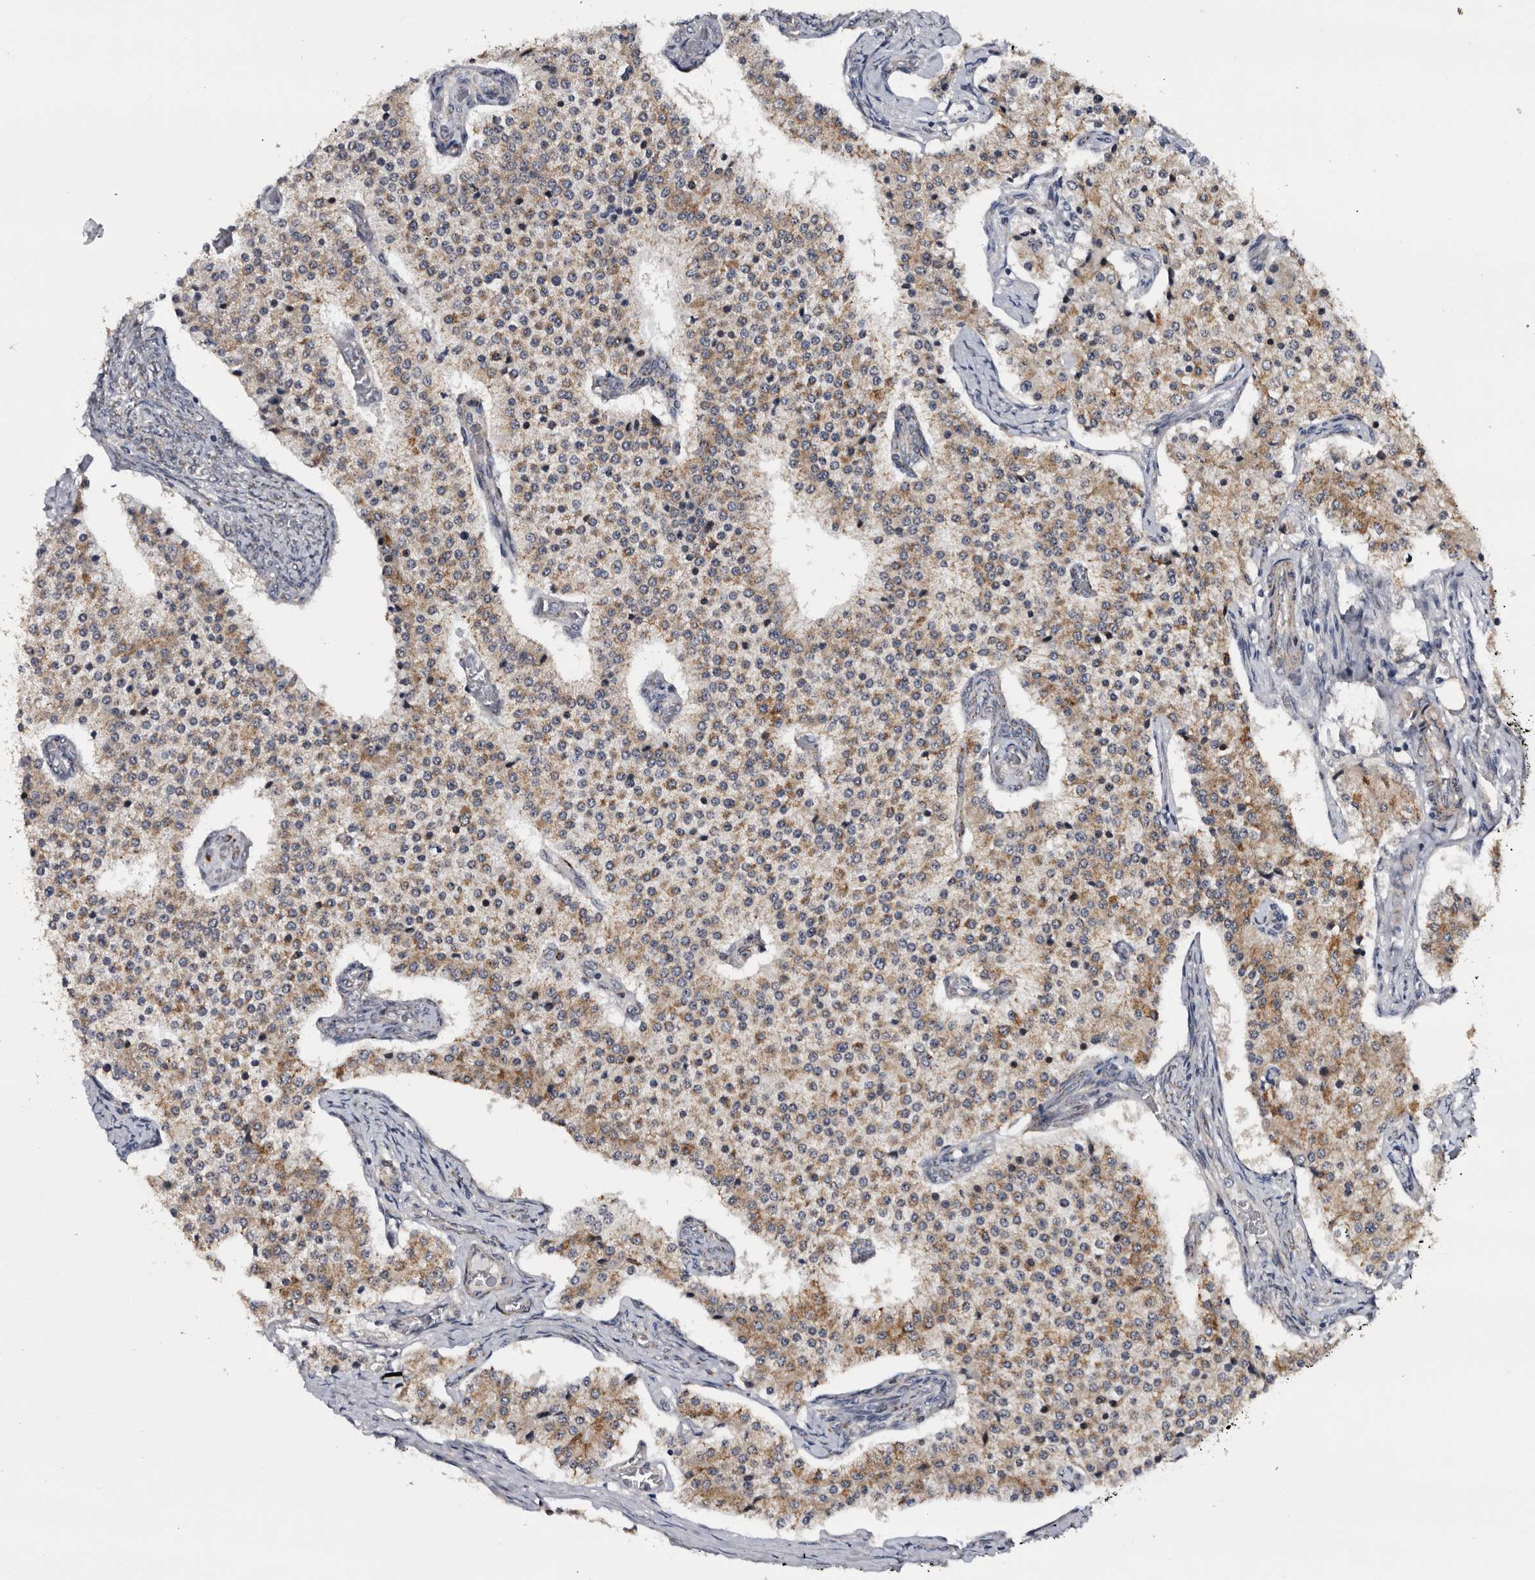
{"staining": {"intensity": "moderate", "quantity": "25%-75%", "location": "cytoplasmic/membranous"}, "tissue": "carcinoid", "cell_type": "Tumor cells", "image_type": "cancer", "snomed": [{"axis": "morphology", "description": "Carcinoid, malignant, NOS"}, {"axis": "topography", "description": "Colon"}], "caption": "Approximately 25%-75% of tumor cells in human carcinoid show moderate cytoplasmic/membranous protein staining as visualized by brown immunohistochemical staining.", "gene": "ARMCX2", "patient": {"sex": "female", "age": 52}}